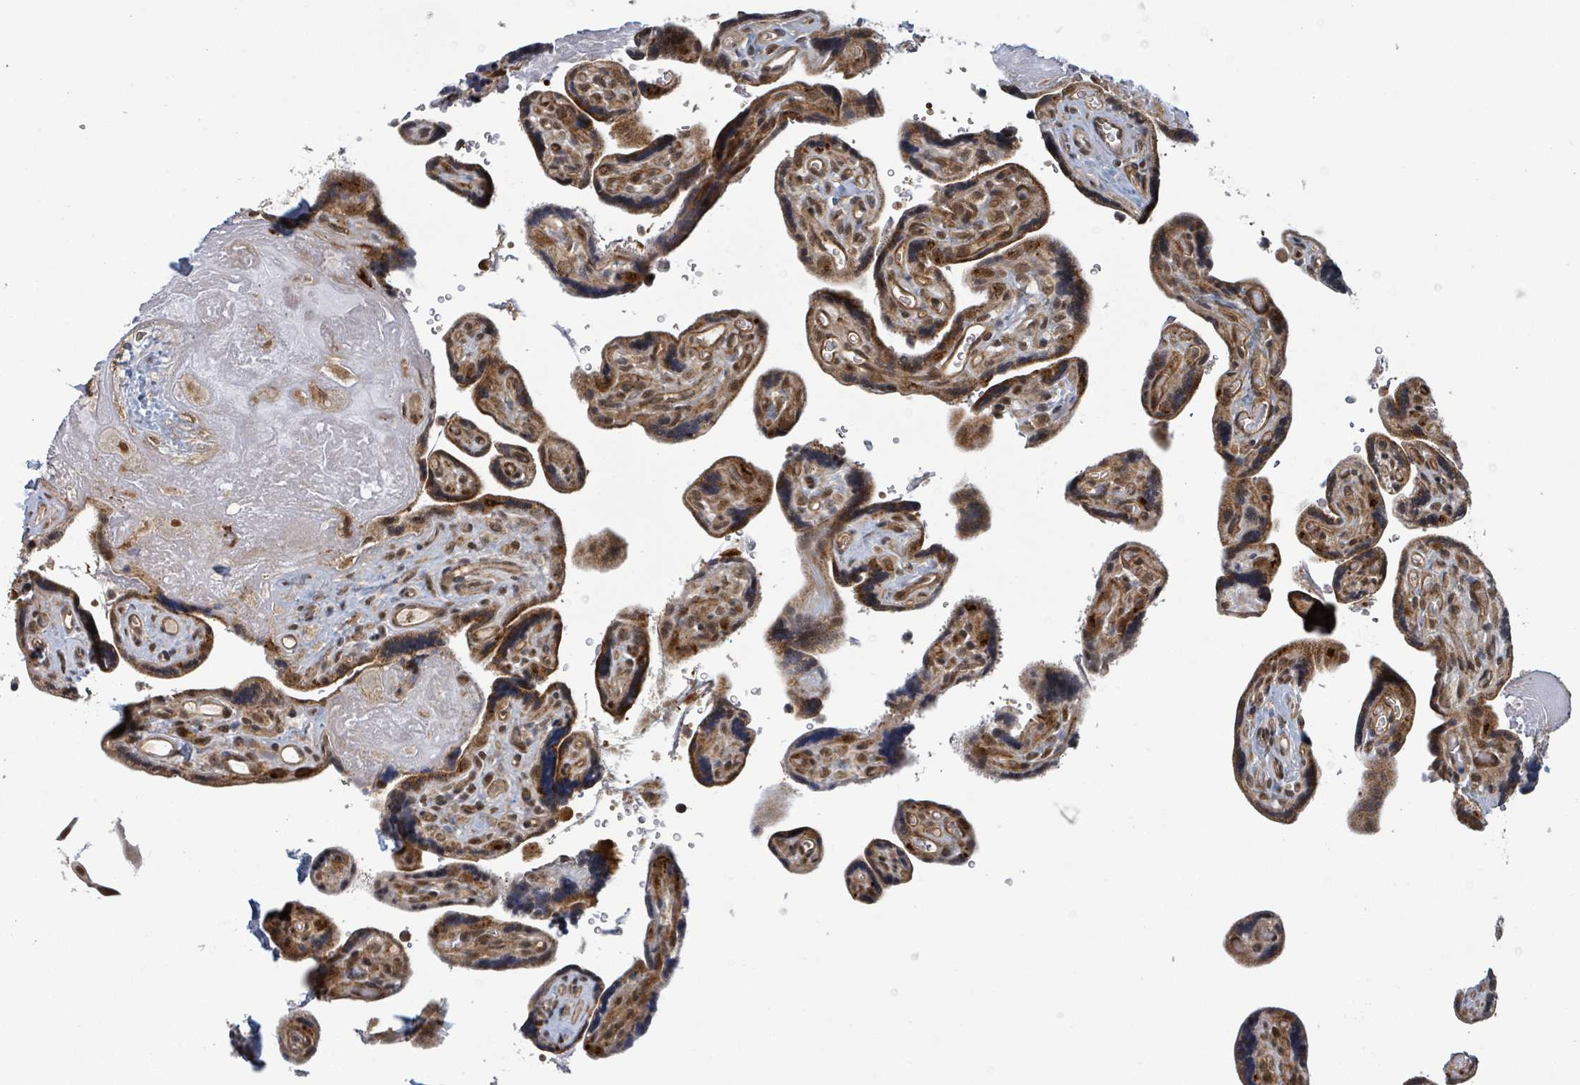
{"staining": {"intensity": "strong", "quantity": ">75%", "location": "cytoplasmic/membranous"}, "tissue": "placenta", "cell_type": "Trophoblastic cells", "image_type": "normal", "snomed": [{"axis": "morphology", "description": "Normal tissue, NOS"}, {"axis": "topography", "description": "Placenta"}], "caption": "IHC of normal placenta displays high levels of strong cytoplasmic/membranous staining in approximately >75% of trophoblastic cells.", "gene": "GTF3C1", "patient": {"sex": "female", "age": 39}}